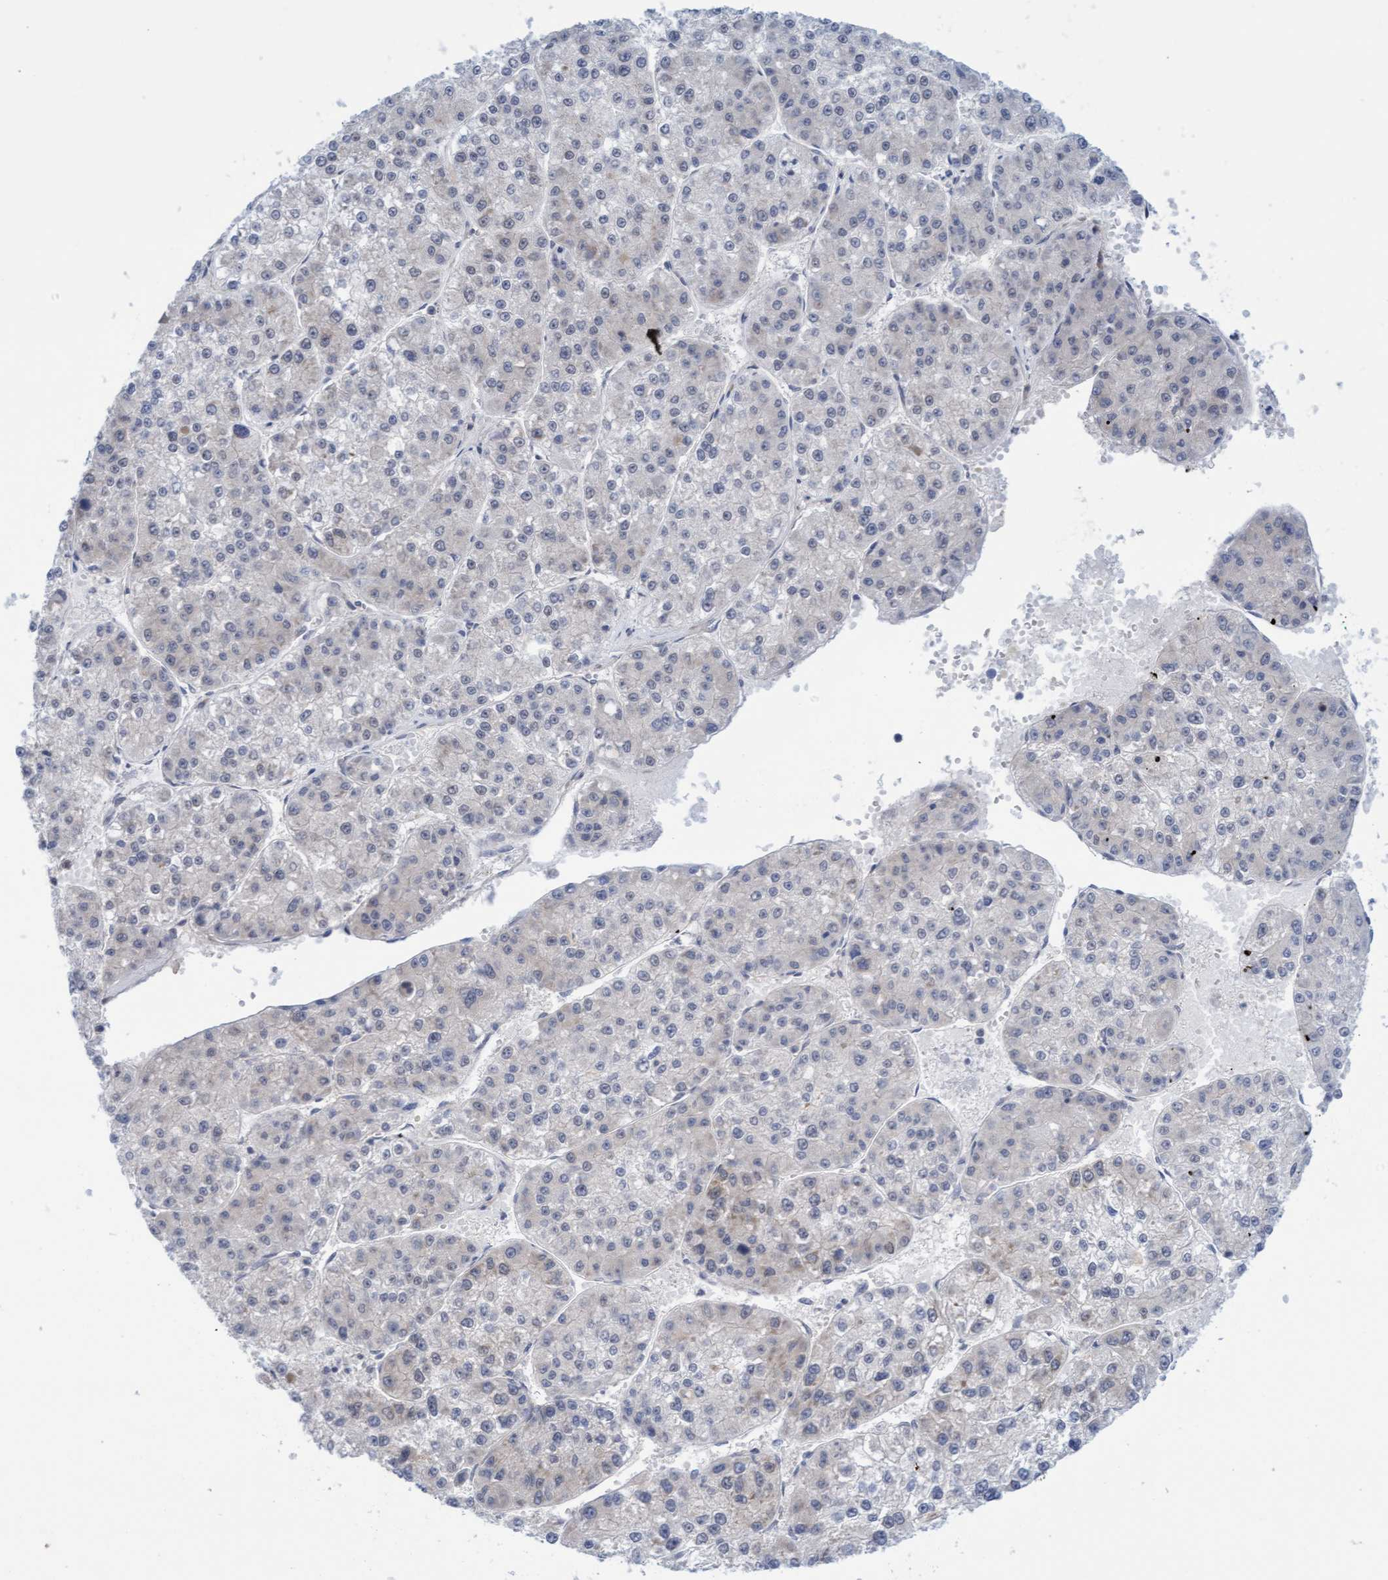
{"staining": {"intensity": "negative", "quantity": "none", "location": "none"}, "tissue": "liver cancer", "cell_type": "Tumor cells", "image_type": "cancer", "snomed": [{"axis": "morphology", "description": "Carcinoma, Hepatocellular, NOS"}, {"axis": "topography", "description": "Liver"}], "caption": "DAB immunohistochemical staining of human liver cancer (hepatocellular carcinoma) reveals no significant staining in tumor cells.", "gene": "AMZ2", "patient": {"sex": "female", "age": 73}}